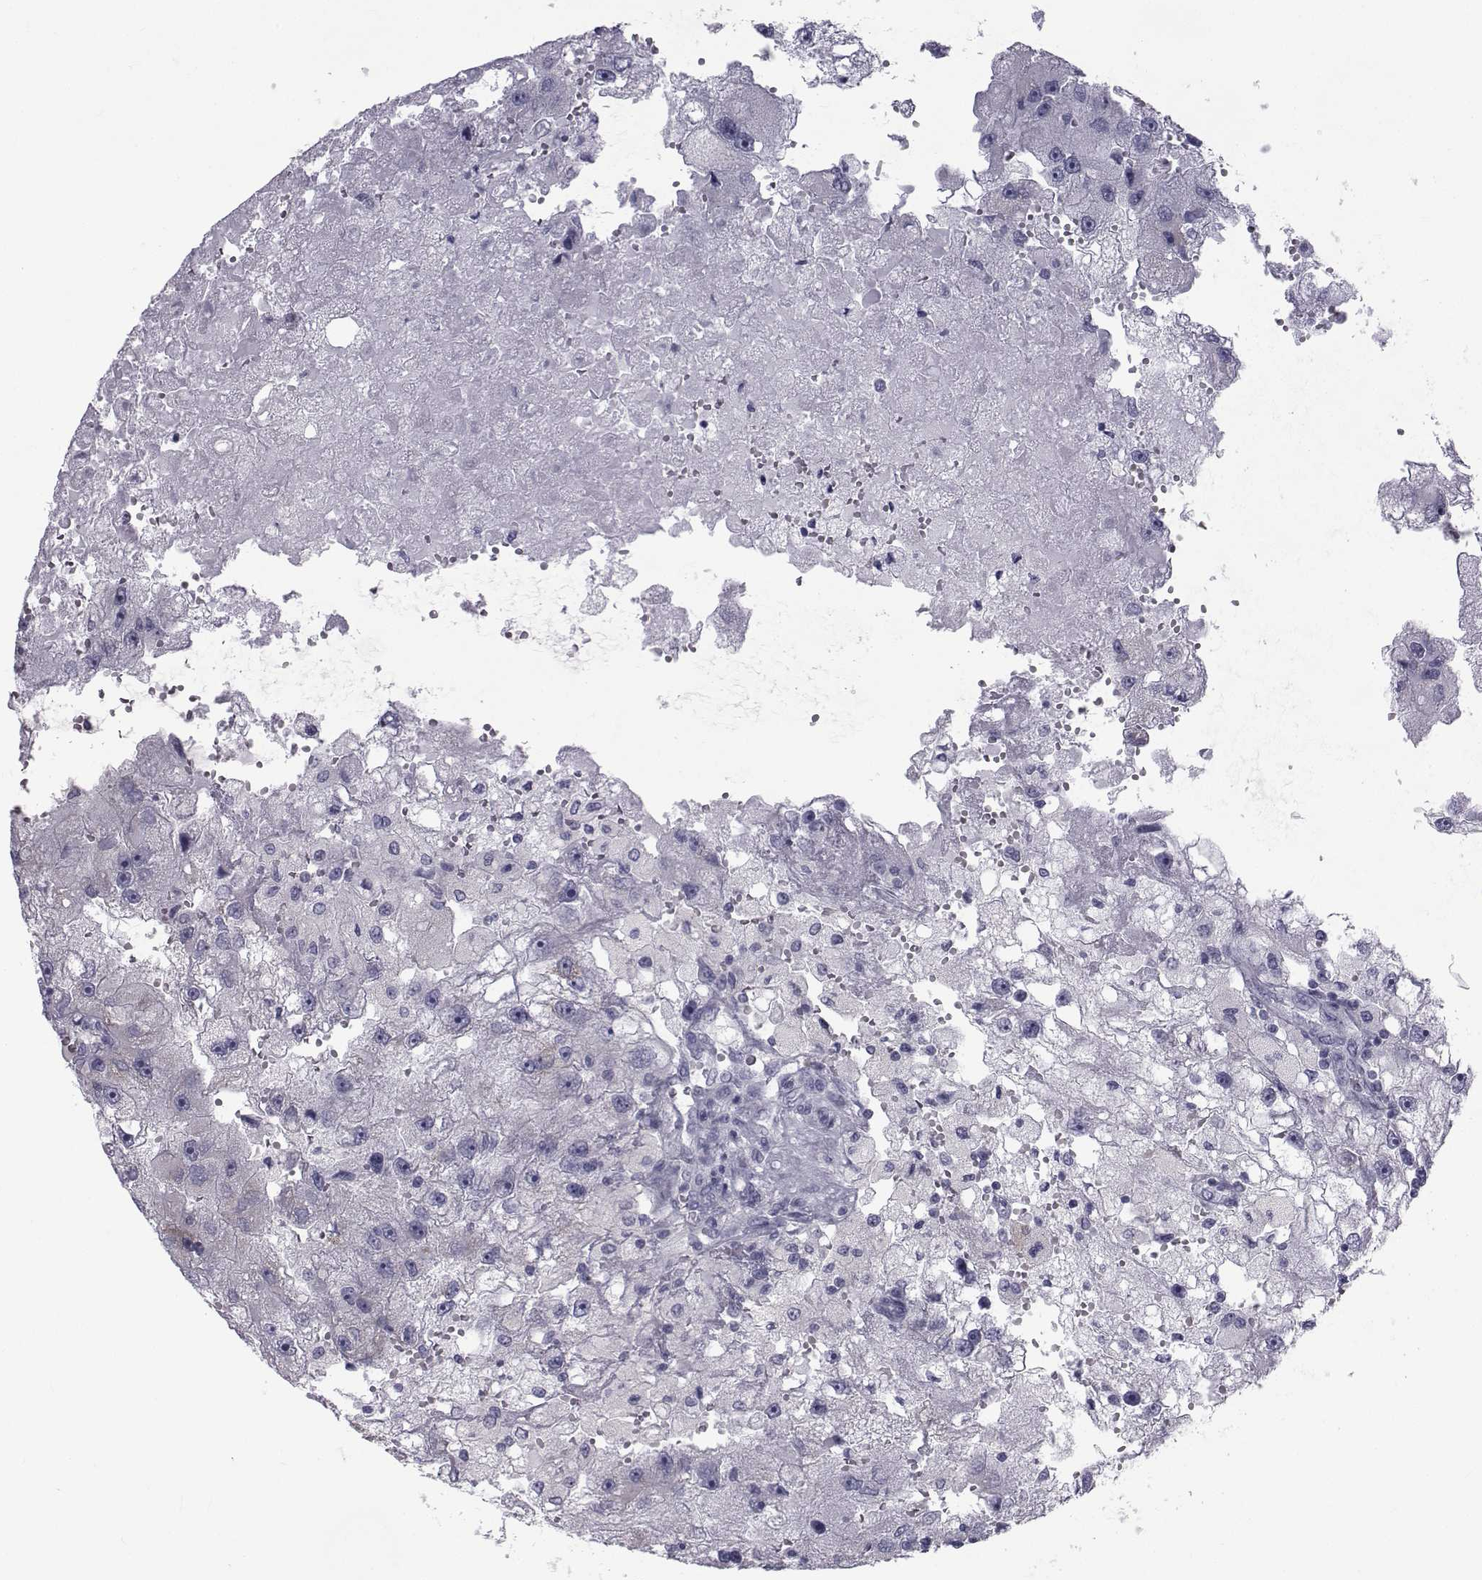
{"staining": {"intensity": "negative", "quantity": "none", "location": "none"}, "tissue": "renal cancer", "cell_type": "Tumor cells", "image_type": "cancer", "snomed": [{"axis": "morphology", "description": "Adenocarcinoma, NOS"}, {"axis": "topography", "description": "Kidney"}], "caption": "IHC of human adenocarcinoma (renal) reveals no positivity in tumor cells.", "gene": "FDXR", "patient": {"sex": "male", "age": 63}}